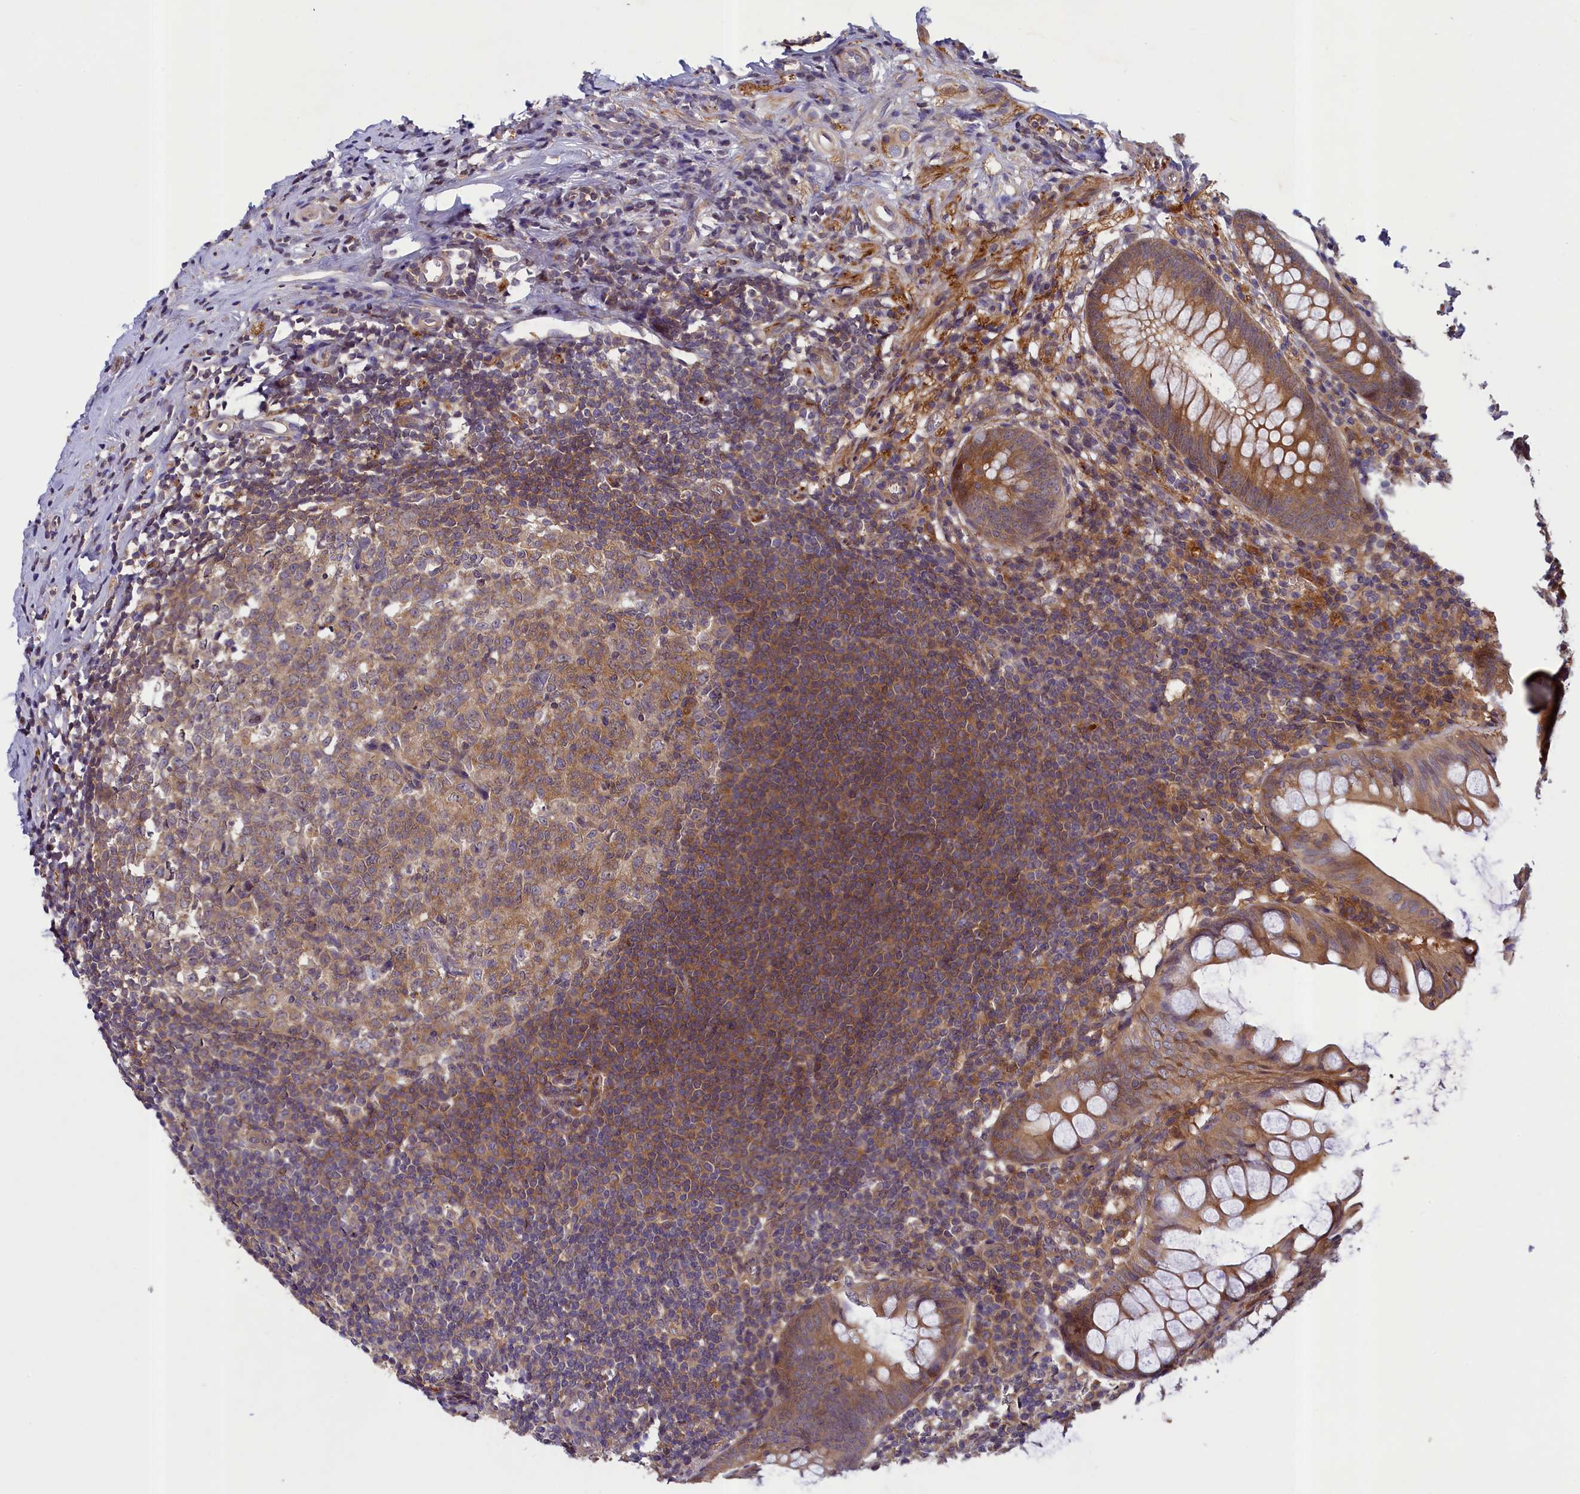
{"staining": {"intensity": "moderate", "quantity": ">75%", "location": "cytoplasmic/membranous"}, "tissue": "appendix", "cell_type": "Glandular cells", "image_type": "normal", "snomed": [{"axis": "morphology", "description": "Normal tissue, NOS"}, {"axis": "topography", "description": "Appendix"}], "caption": "Immunohistochemistry (IHC) of benign appendix displays medium levels of moderate cytoplasmic/membranous positivity in approximately >75% of glandular cells.", "gene": "NUBP1", "patient": {"sex": "female", "age": 51}}